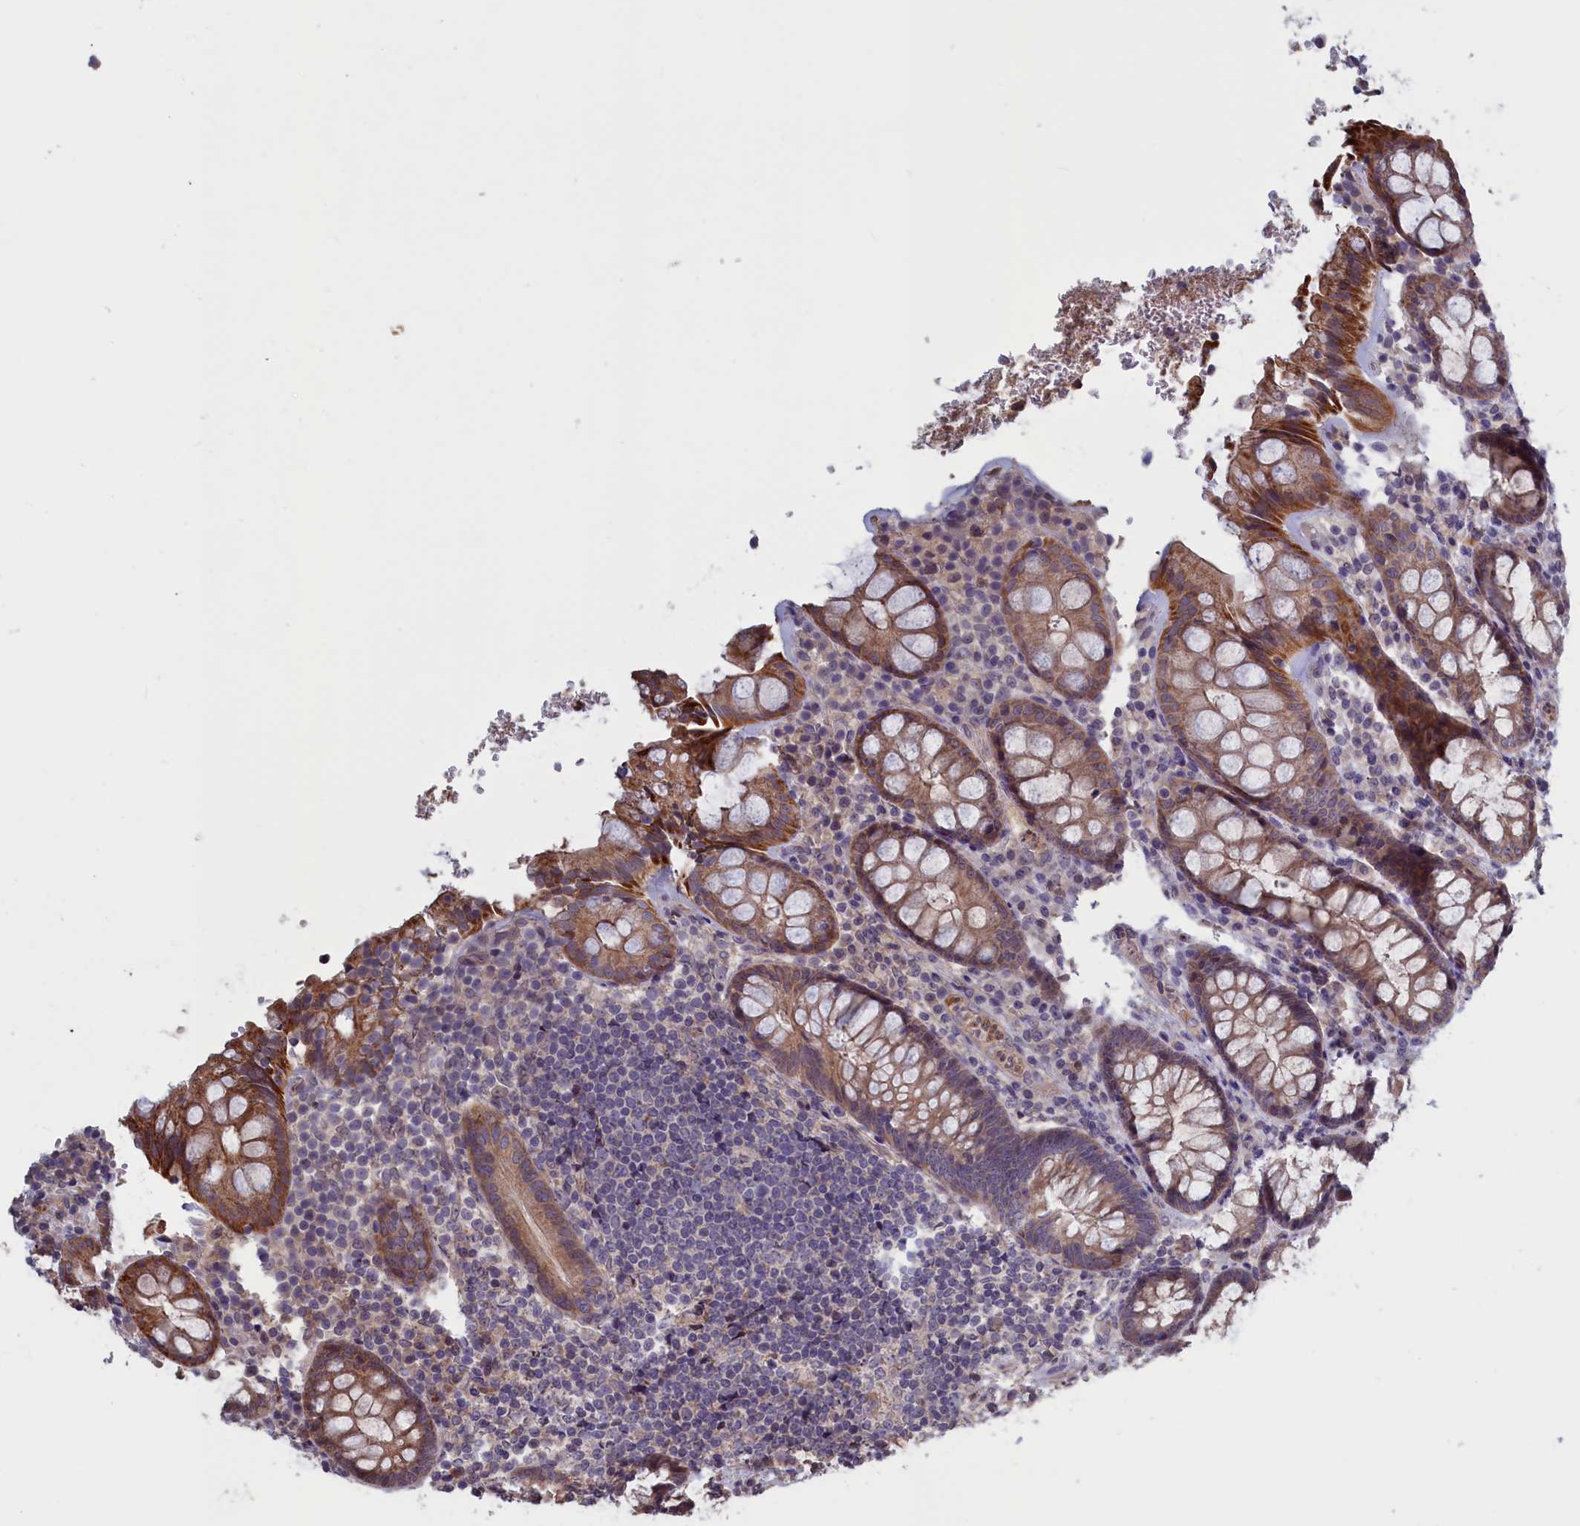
{"staining": {"intensity": "moderate", "quantity": ">75%", "location": "cytoplasmic/membranous"}, "tissue": "rectum", "cell_type": "Glandular cells", "image_type": "normal", "snomed": [{"axis": "morphology", "description": "Normal tissue, NOS"}, {"axis": "topography", "description": "Rectum"}], "caption": "Immunohistochemistry (DAB) staining of benign human rectum demonstrates moderate cytoplasmic/membranous protein positivity in approximately >75% of glandular cells.", "gene": "PLP2", "patient": {"sex": "male", "age": 83}}